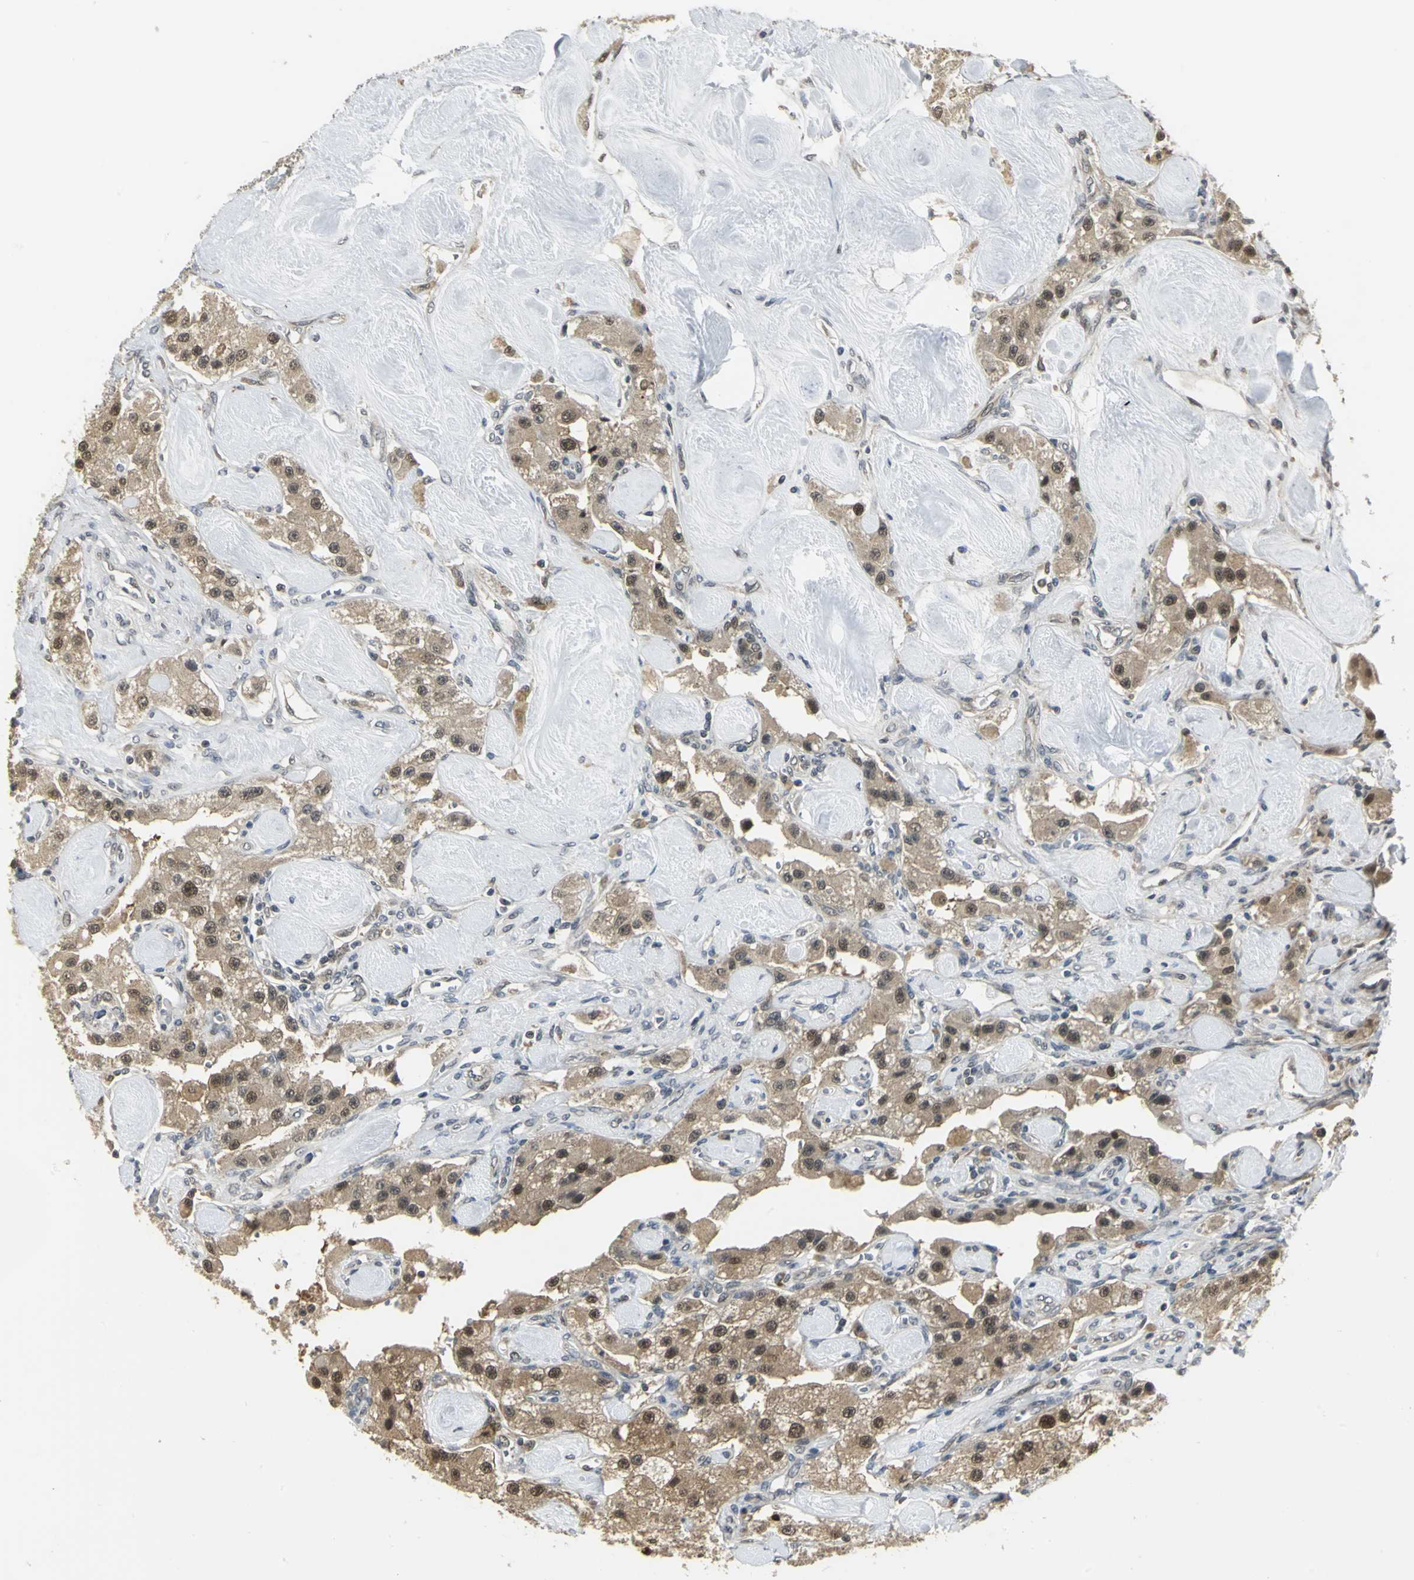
{"staining": {"intensity": "moderate", "quantity": ">75%", "location": "cytoplasmic/membranous,nuclear"}, "tissue": "carcinoid", "cell_type": "Tumor cells", "image_type": "cancer", "snomed": [{"axis": "morphology", "description": "Carcinoid, malignant, NOS"}, {"axis": "topography", "description": "Pancreas"}], "caption": "An immunohistochemistry histopathology image of tumor tissue is shown. Protein staining in brown shows moderate cytoplasmic/membranous and nuclear positivity in malignant carcinoid within tumor cells. Nuclei are stained in blue.", "gene": "PSMC4", "patient": {"sex": "male", "age": 41}}